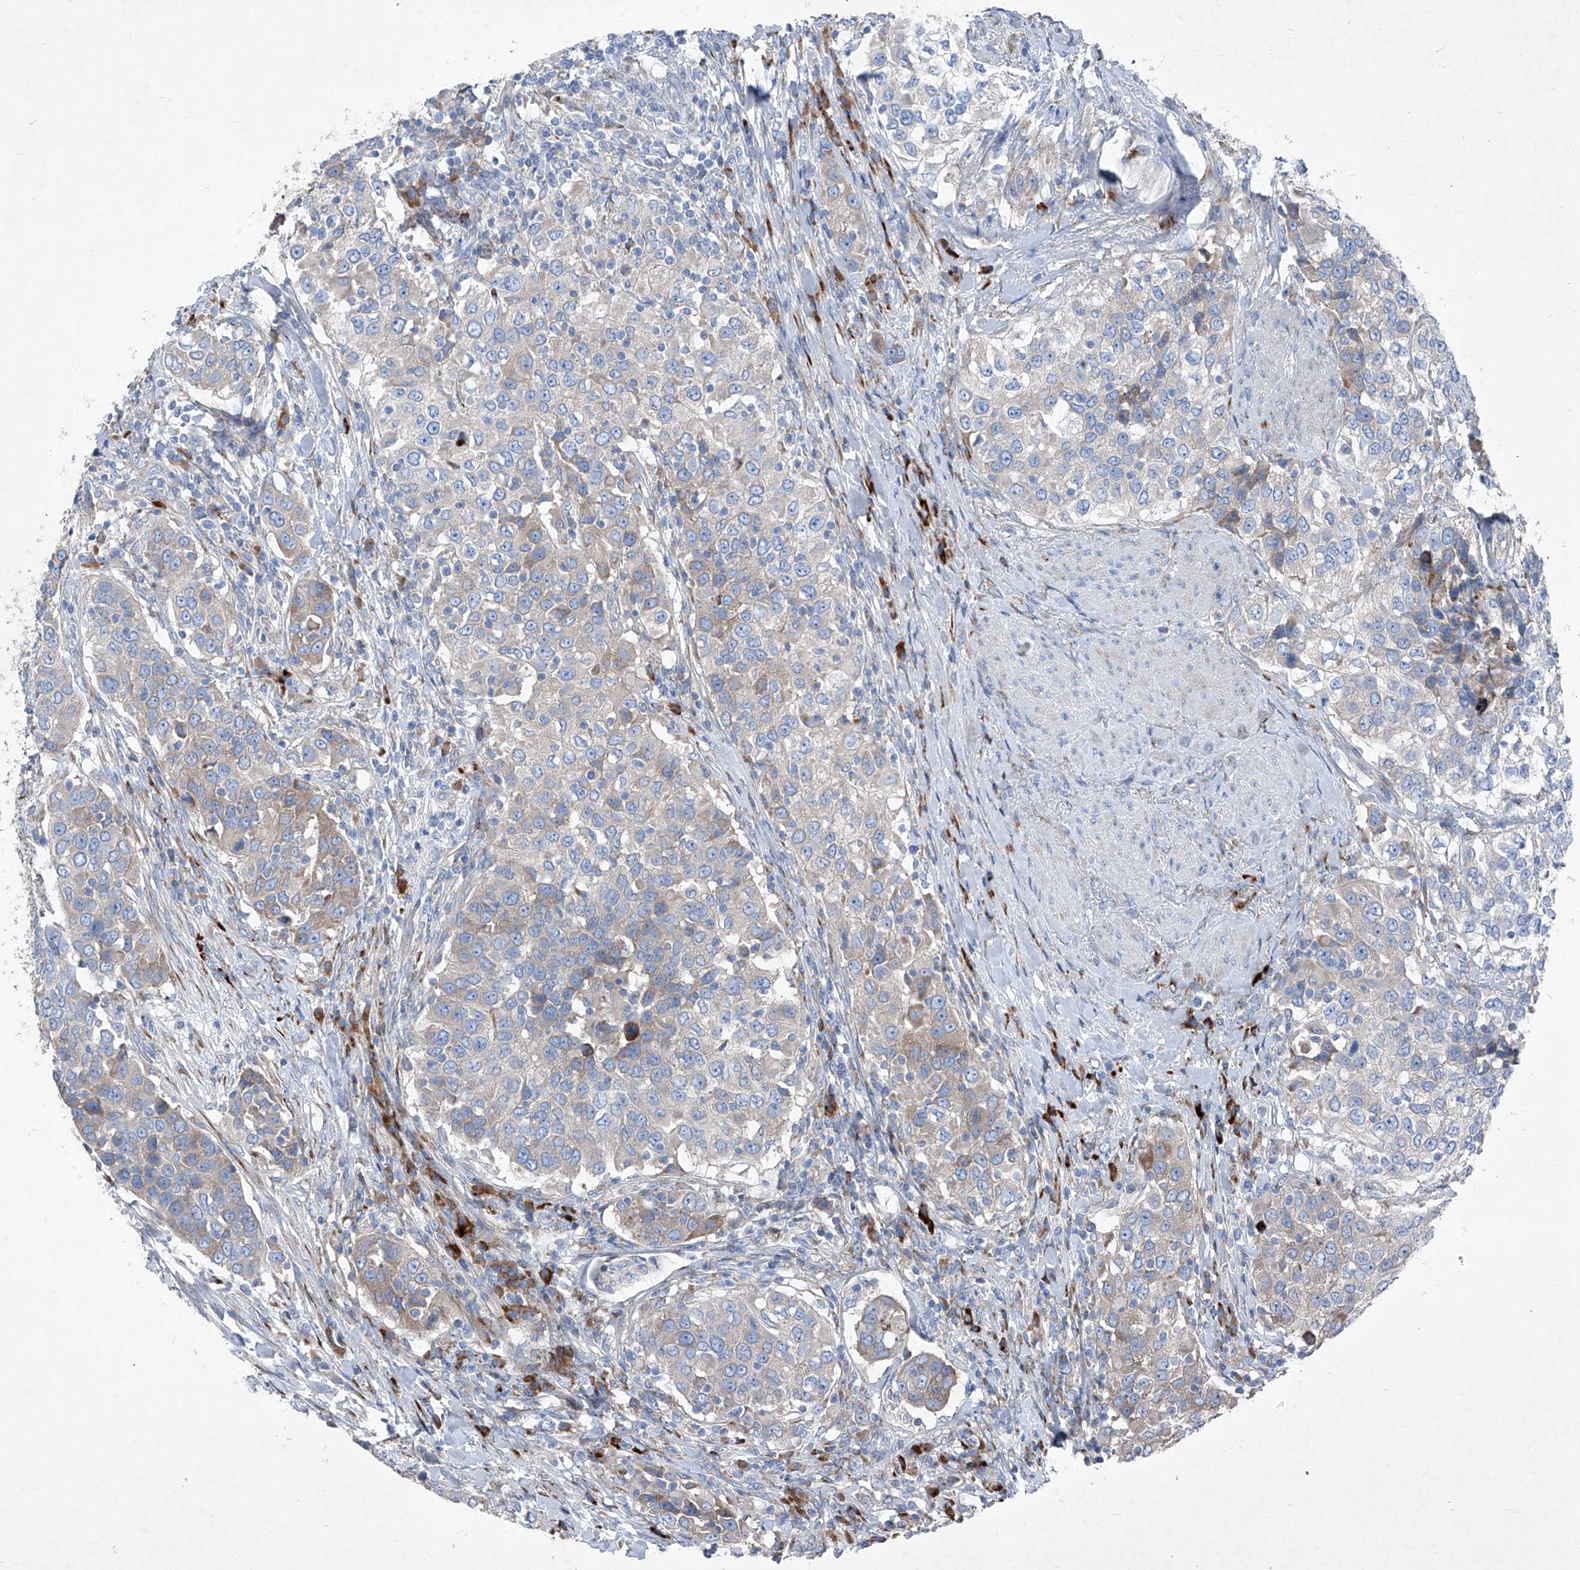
{"staining": {"intensity": "weak", "quantity": "<25%", "location": "cytoplasmic/membranous"}, "tissue": "urothelial cancer", "cell_type": "Tumor cells", "image_type": "cancer", "snomed": [{"axis": "morphology", "description": "Urothelial carcinoma, High grade"}, {"axis": "topography", "description": "Urinary bladder"}], "caption": "DAB (3,3'-diaminobenzidine) immunohistochemical staining of urothelial carcinoma (high-grade) demonstrates no significant positivity in tumor cells.", "gene": "IFI27", "patient": {"sex": "female", "age": 80}}